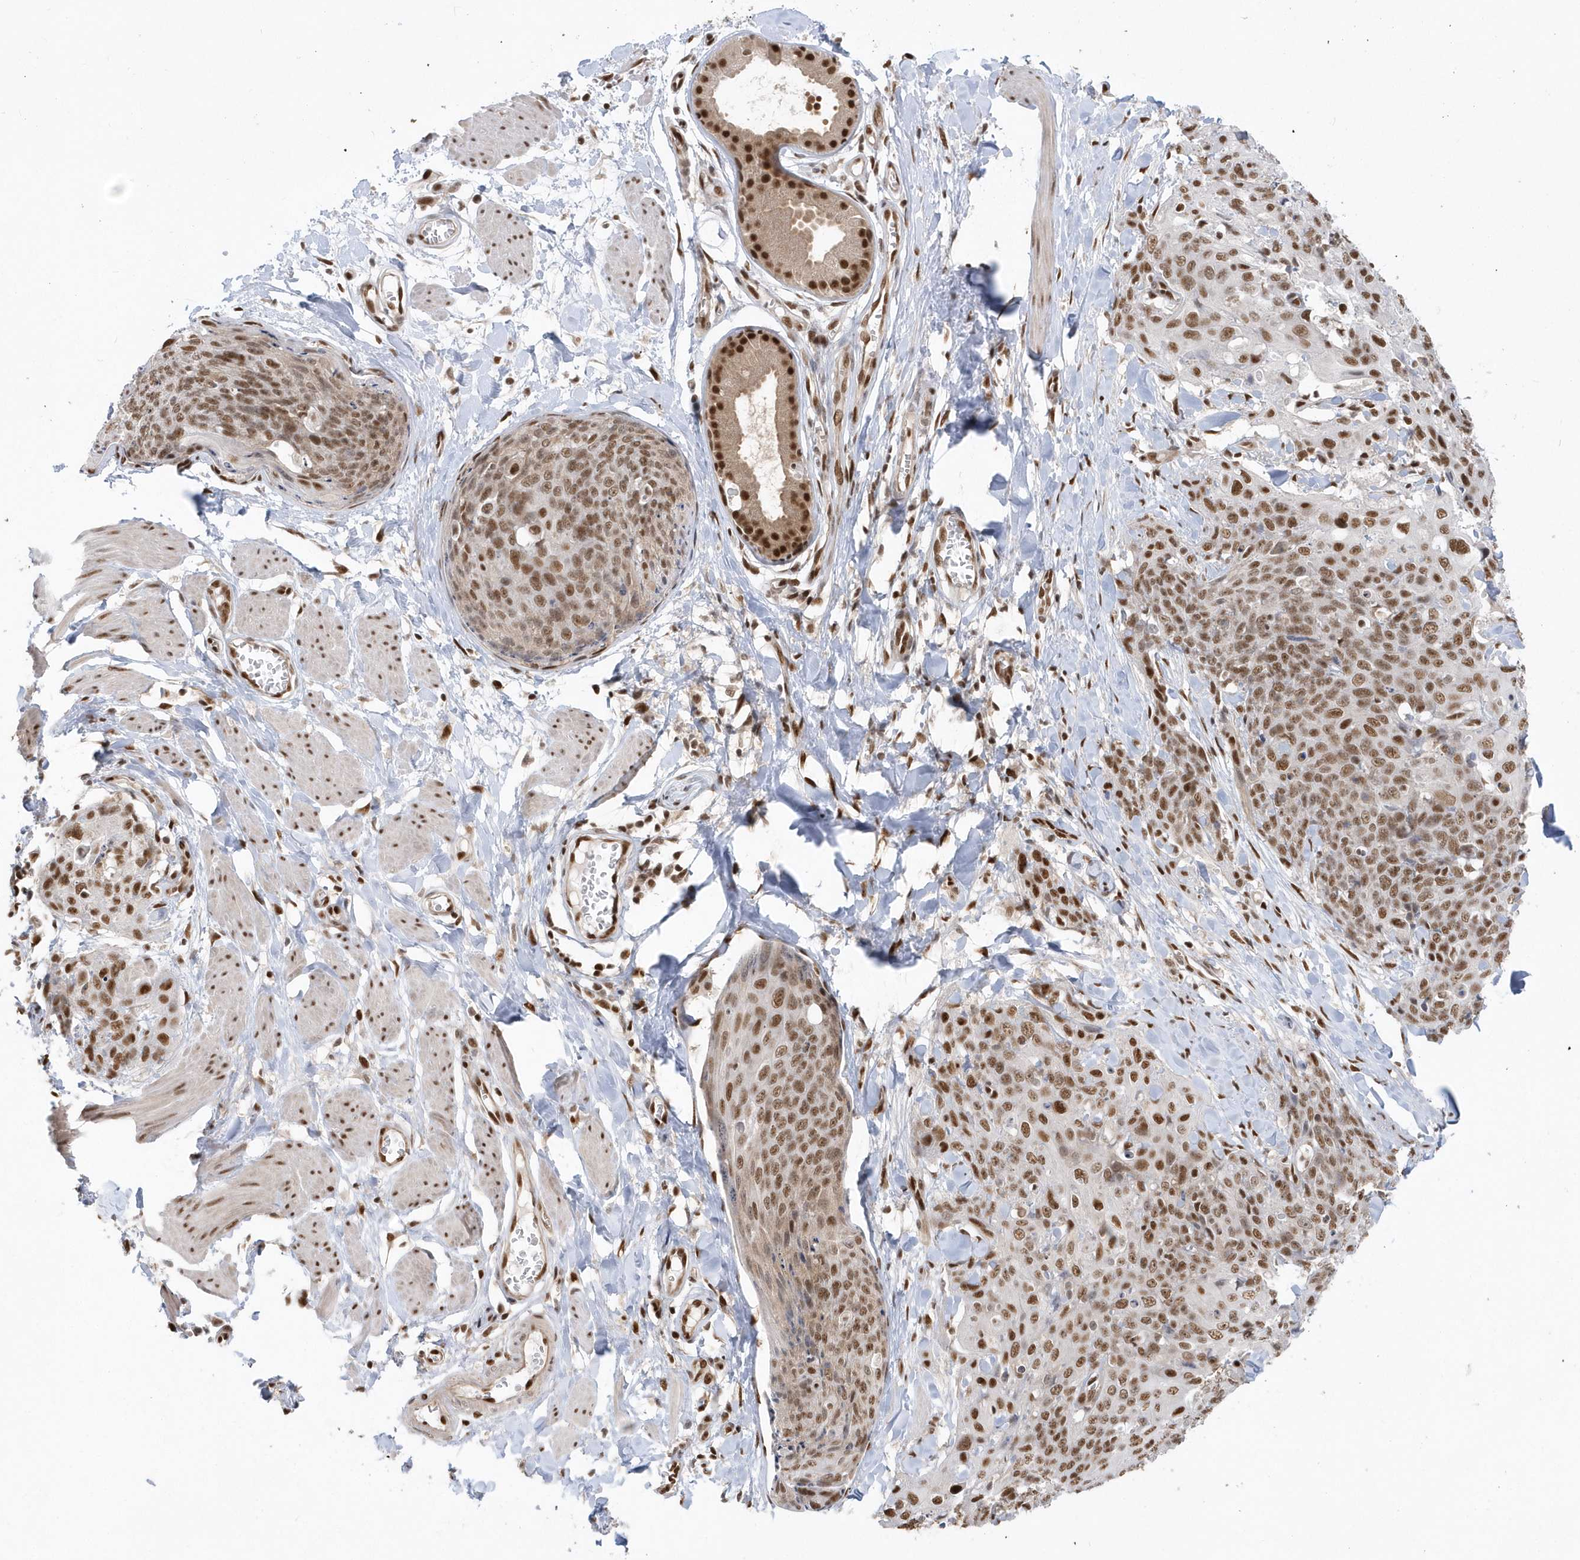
{"staining": {"intensity": "moderate", "quantity": ">75%", "location": "nuclear"}, "tissue": "skin cancer", "cell_type": "Tumor cells", "image_type": "cancer", "snomed": [{"axis": "morphology", "description": "Squamous cell carcinoma, NOS"}, {"axis": "topography", "description": "Skin"}, {"axis": "topography", "description": "Vulva"}], "caption": "Protein expression by immunohistochemistry exhibits moderate nuclear expression in approximately >75% of tumor cells in squamous cell carcinoma (skin). Using DAB (brown) and hematoxylin (blue) stains, captured at high magnification using brightfield microscopy.", "gene": "SEPHS1", "patient": {"sex": "female", "age": 85}}